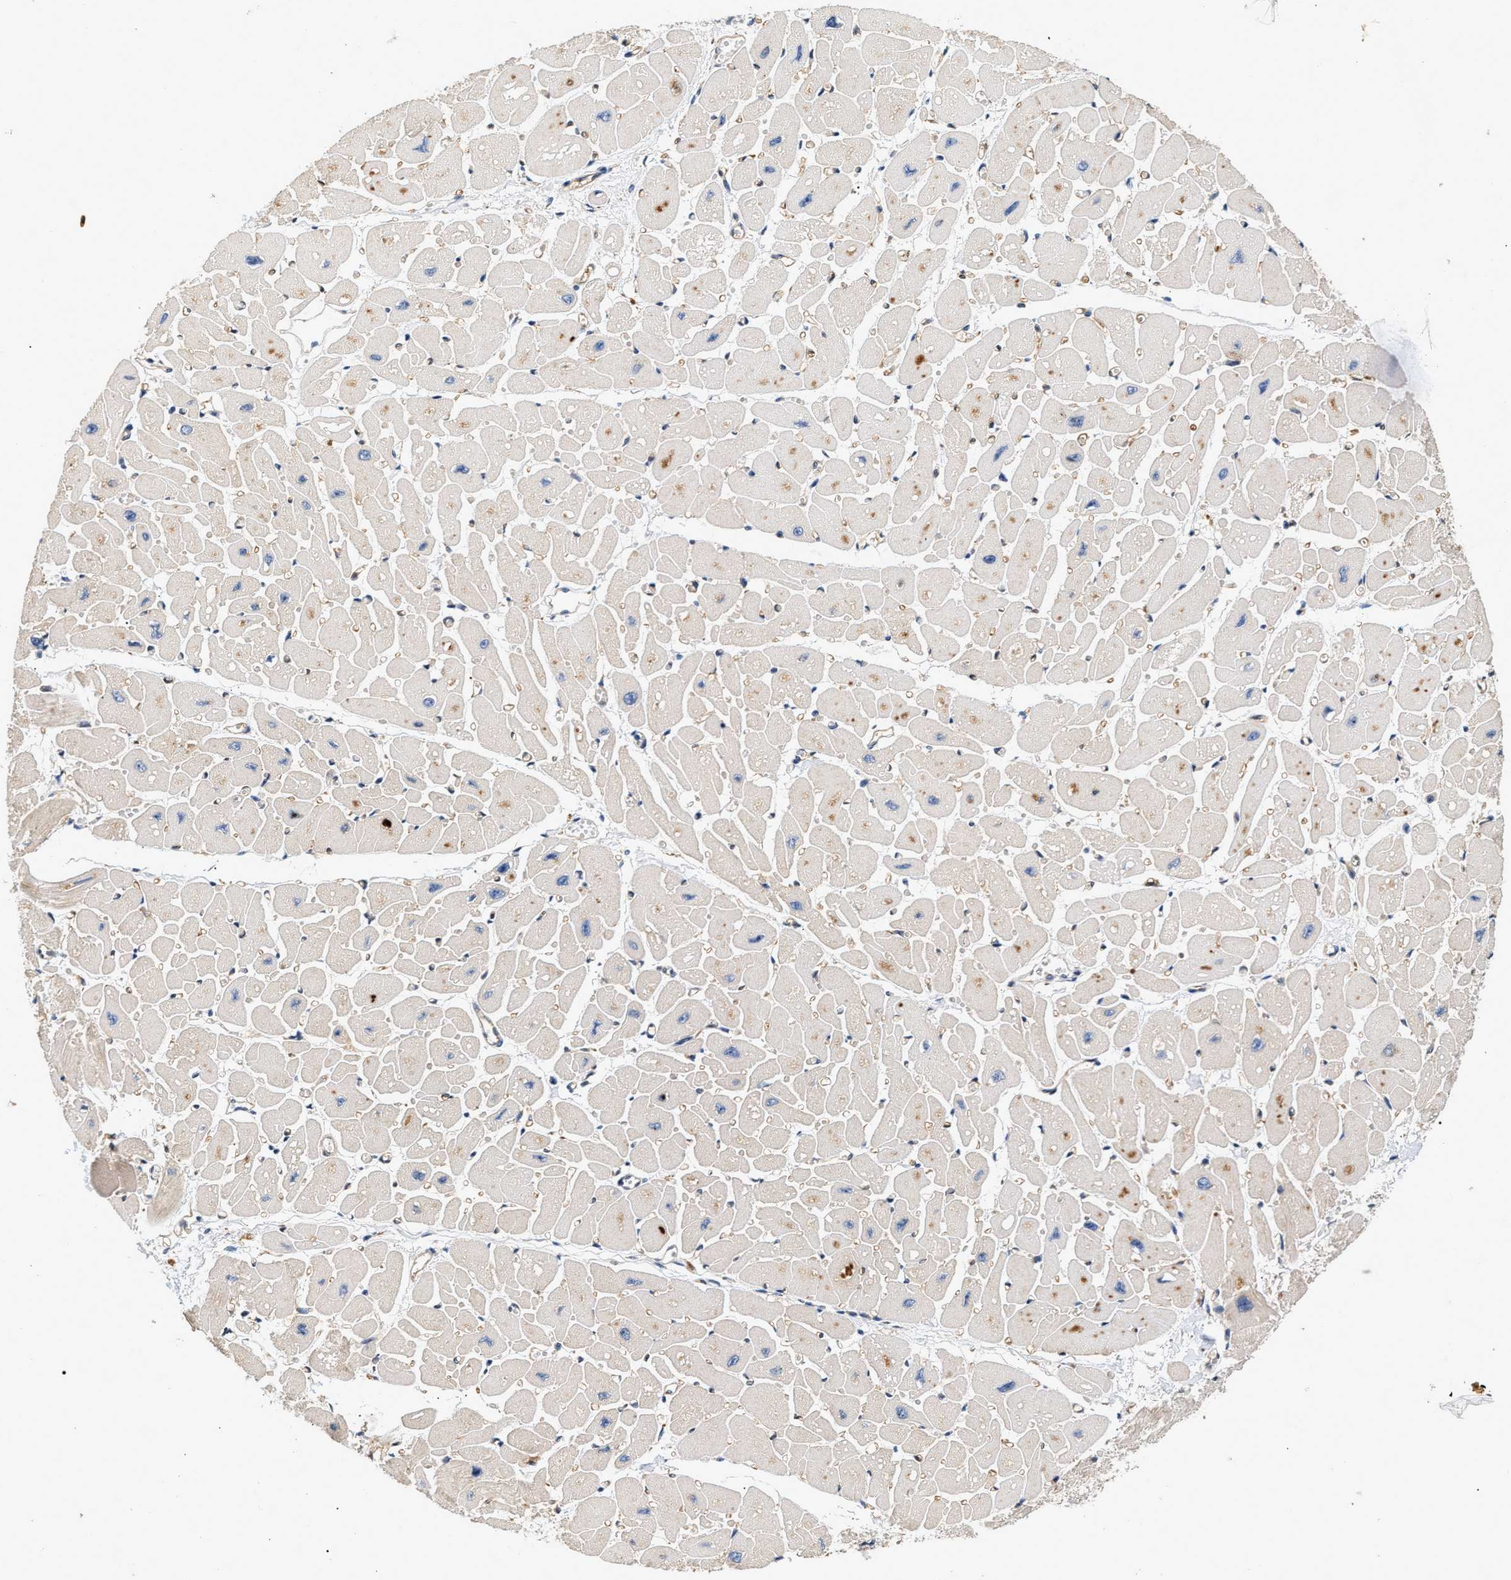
{"staining": {"intensity": "moderate", "quantity": ">75%", "location": "cytoplasmic/membranous"}, "tissue": "heart muscle", "cell_type": "Cardiomyocytes", "image_type": "normal", "snomed": [{"axis": "morphology", "description": "Normal tissue, NOS"}, {"axis": "topography", "description": "Heart"}], "caption": "The immunohistochemical stain labels moderate cytoplasmic/membranous positivity in cardiomyocytes of unremarkable heart muscle.", "gene": "IFT74", "patient": {"sex": "female", "age": 54}}